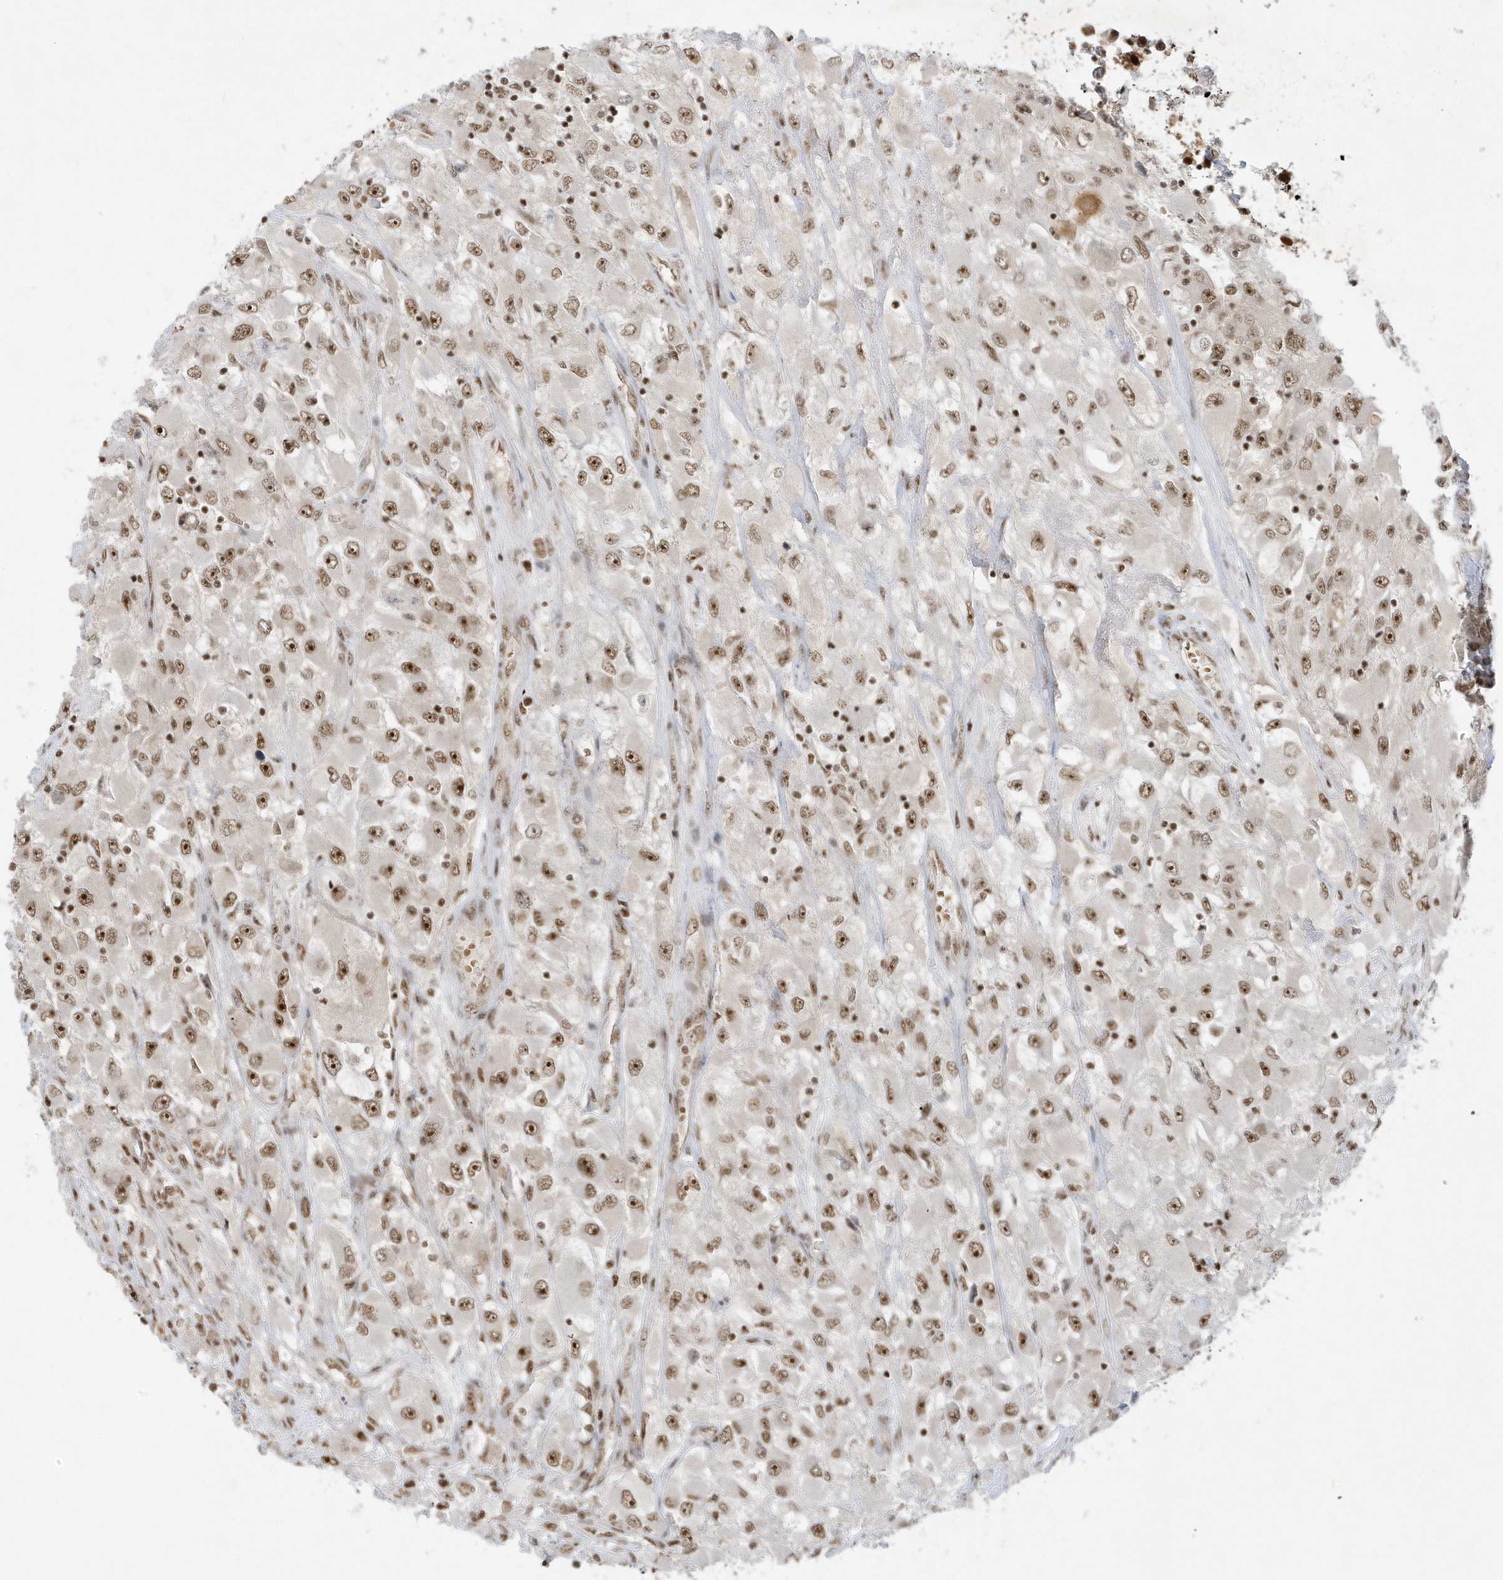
{"staining": {"intensity": "strong", "quantity": "25%-75%", "location": "nuclear"}, "tissue": "renal cancer", "cell_type": "Tumor cells", "image_type": "cancer", "snomed": [{"axis": "morphology", "description": "Adenocarcinoma, NOS"}, {"axis": "topography", "description": "Kidney"}], "caption": "A brown stain labels strong nuclear staining of a protein in human renal cancer tumor cells. The protein of interest is shown in brown color, while the nuclei are stained blue.", "gene": "PPIL2", "patient": {"sex": "female", "age": 52}}